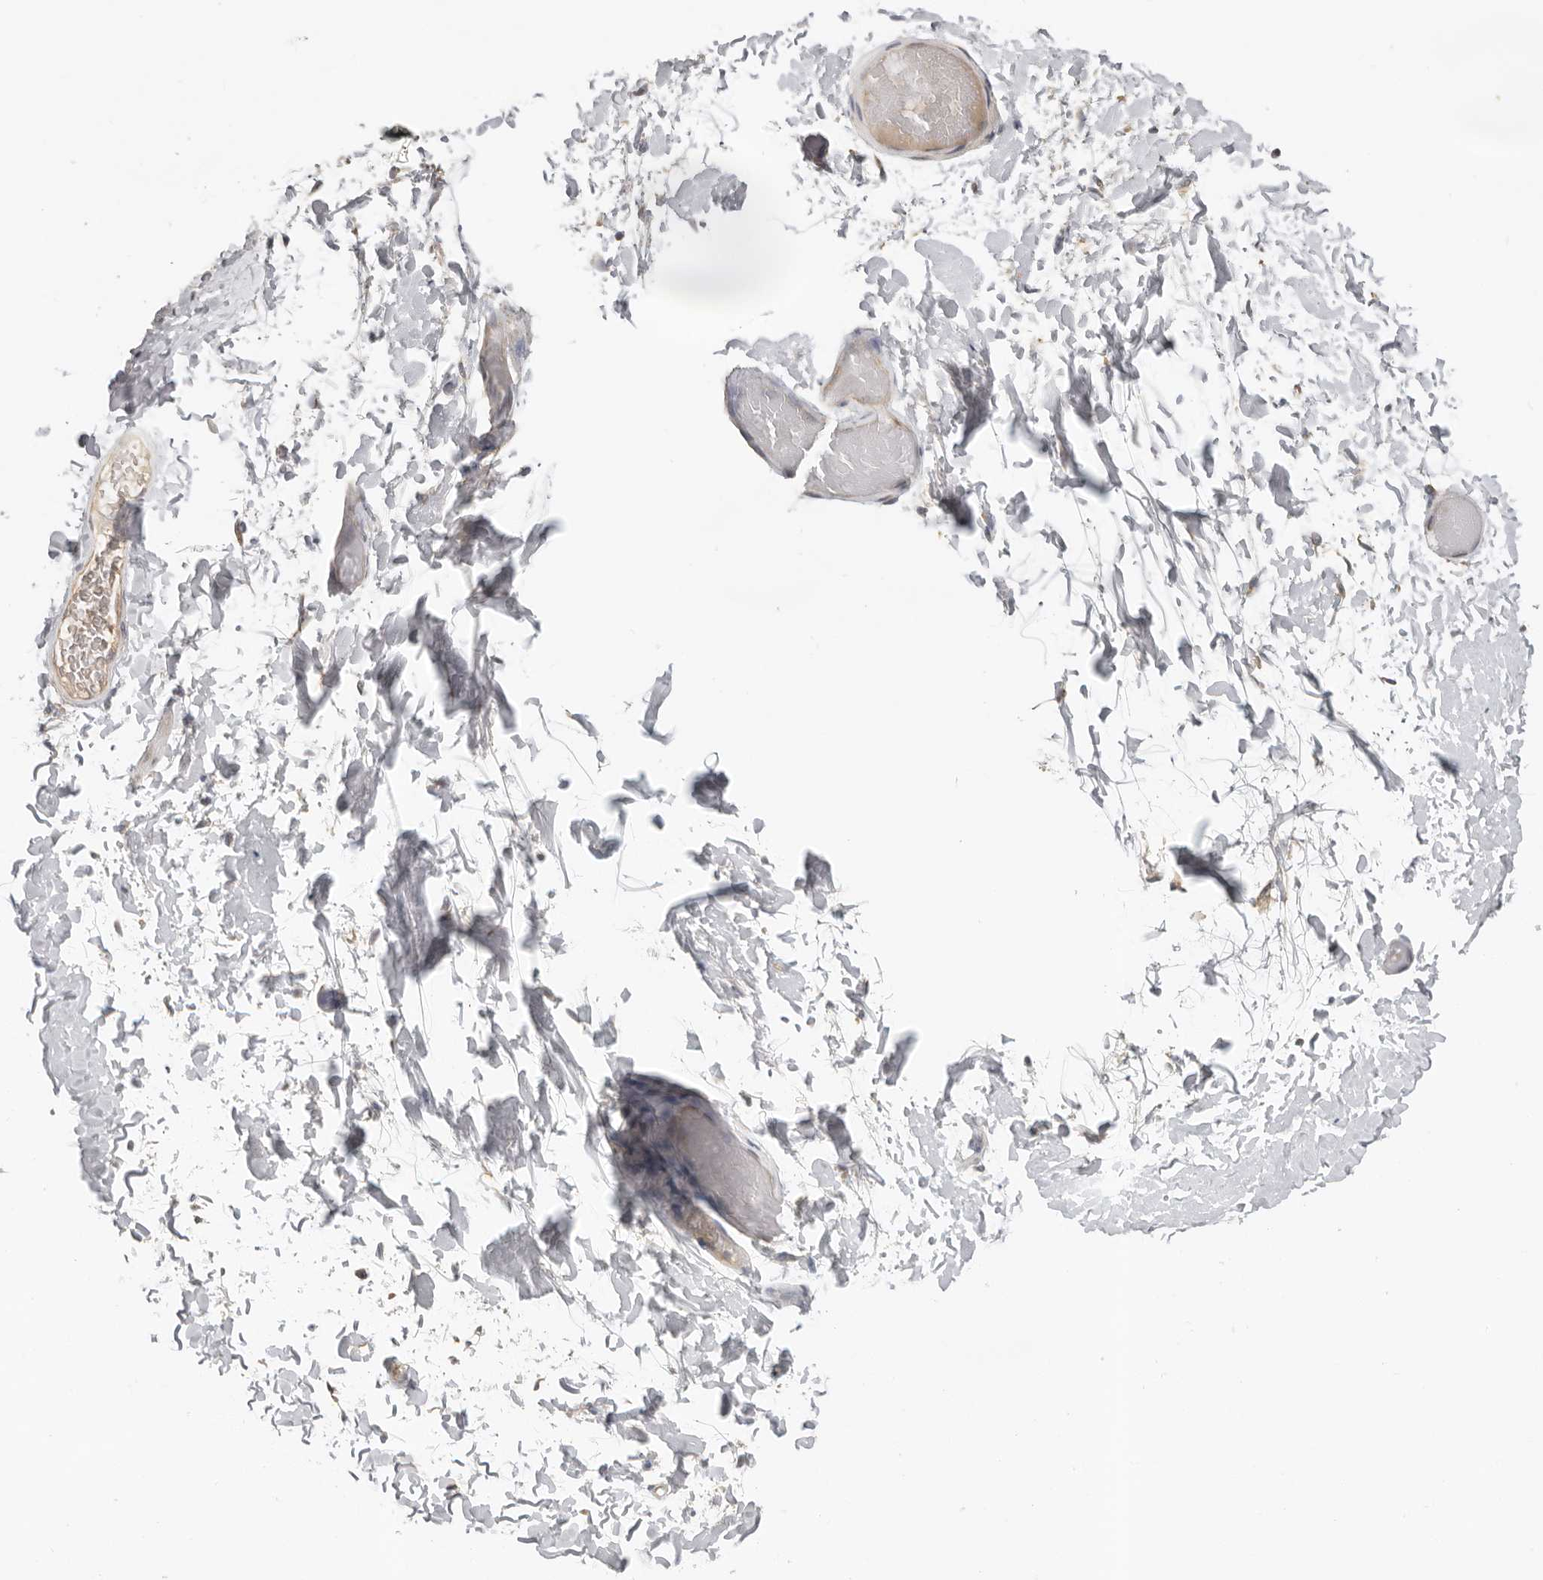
{"staining": {"intensity": "negative", "quantity": "none", "location": "none"}, "tissue": "adipose tissue", "cell_type": "Adipocytes", "image_type": "normal", "snomed": [{"axis": "morphology", "description": "Normal tissue, NOS"}, {"axis": "topography", "description": "Adipose tissue"}, {"axis": "topography", "description": "Vascular tissue"}, {"axis": "topography", "description": "Peripheral nerve tissue"}], "caption": "Immunohistochemical staining of unremarkable human adipose tissue demonstrates no significant expression in adipocytes. The staining was performed using DAB to visualize the protein expression in brown, while the nuclei were stained in blue with hematoxylin (Magnification: 20x).", "gene": "PPP1R42", "patient": {"sex": "male", "age": 25}}